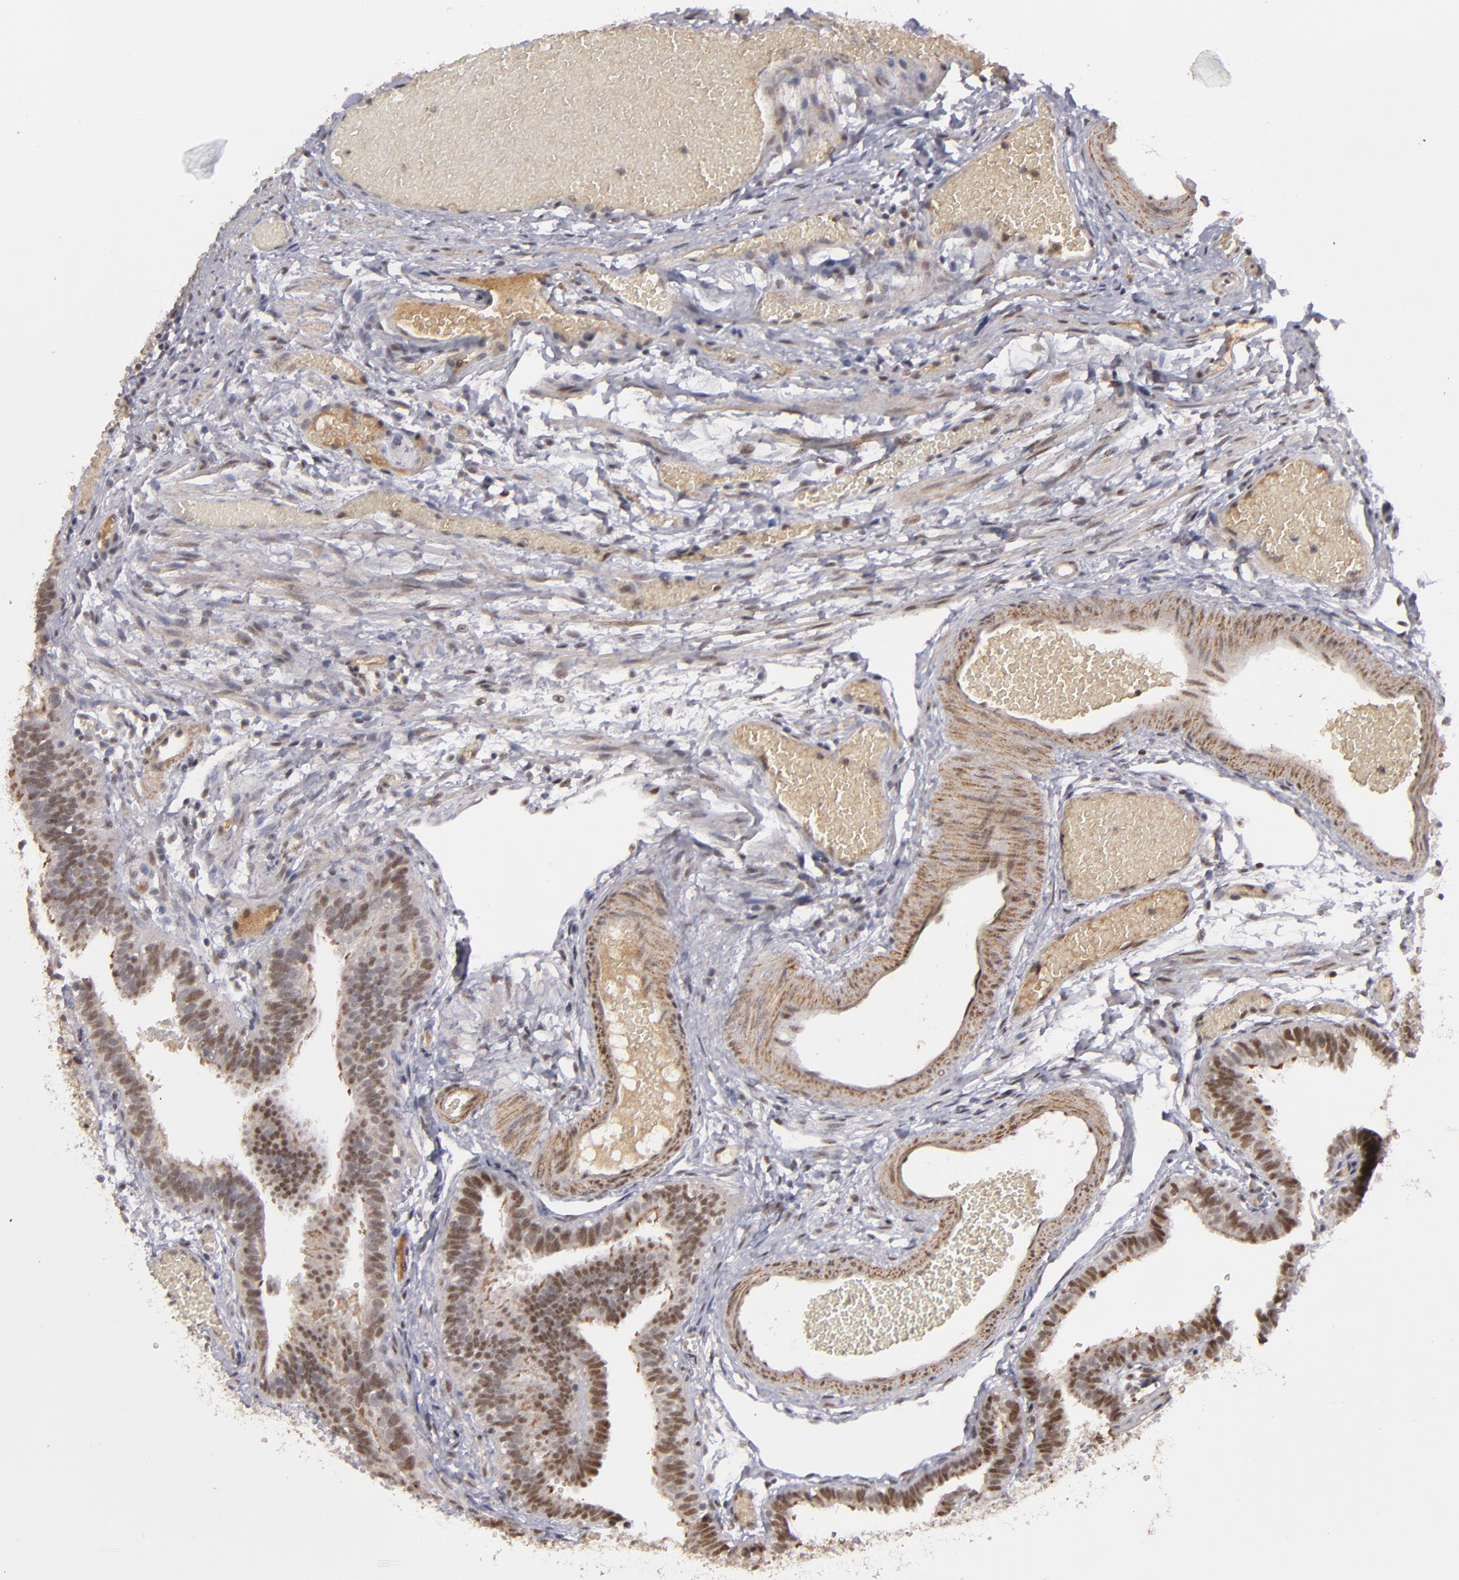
{"staining": {"intensity": "moderate", "quantity": "25%-75%", "location": "nuclear"}, "tissue": "fallopian tube", "cell_type": "Glandular cells", "image_type": "normal", "snomed": [{"axis": "morphology", "description": "Normal tissue, NOS"}, {"axis": "topography", "description": "Fallopian tube"}], "caption": "DAB (3,3'-diaminobenzidine) immunohistochemical staining of benign human fallopian tube displays moderate nuclear protein positivity in about 25%-75% of glandular cells.", "gene": "ZNF234", "patient": {"sex": "female", "age": 29}}